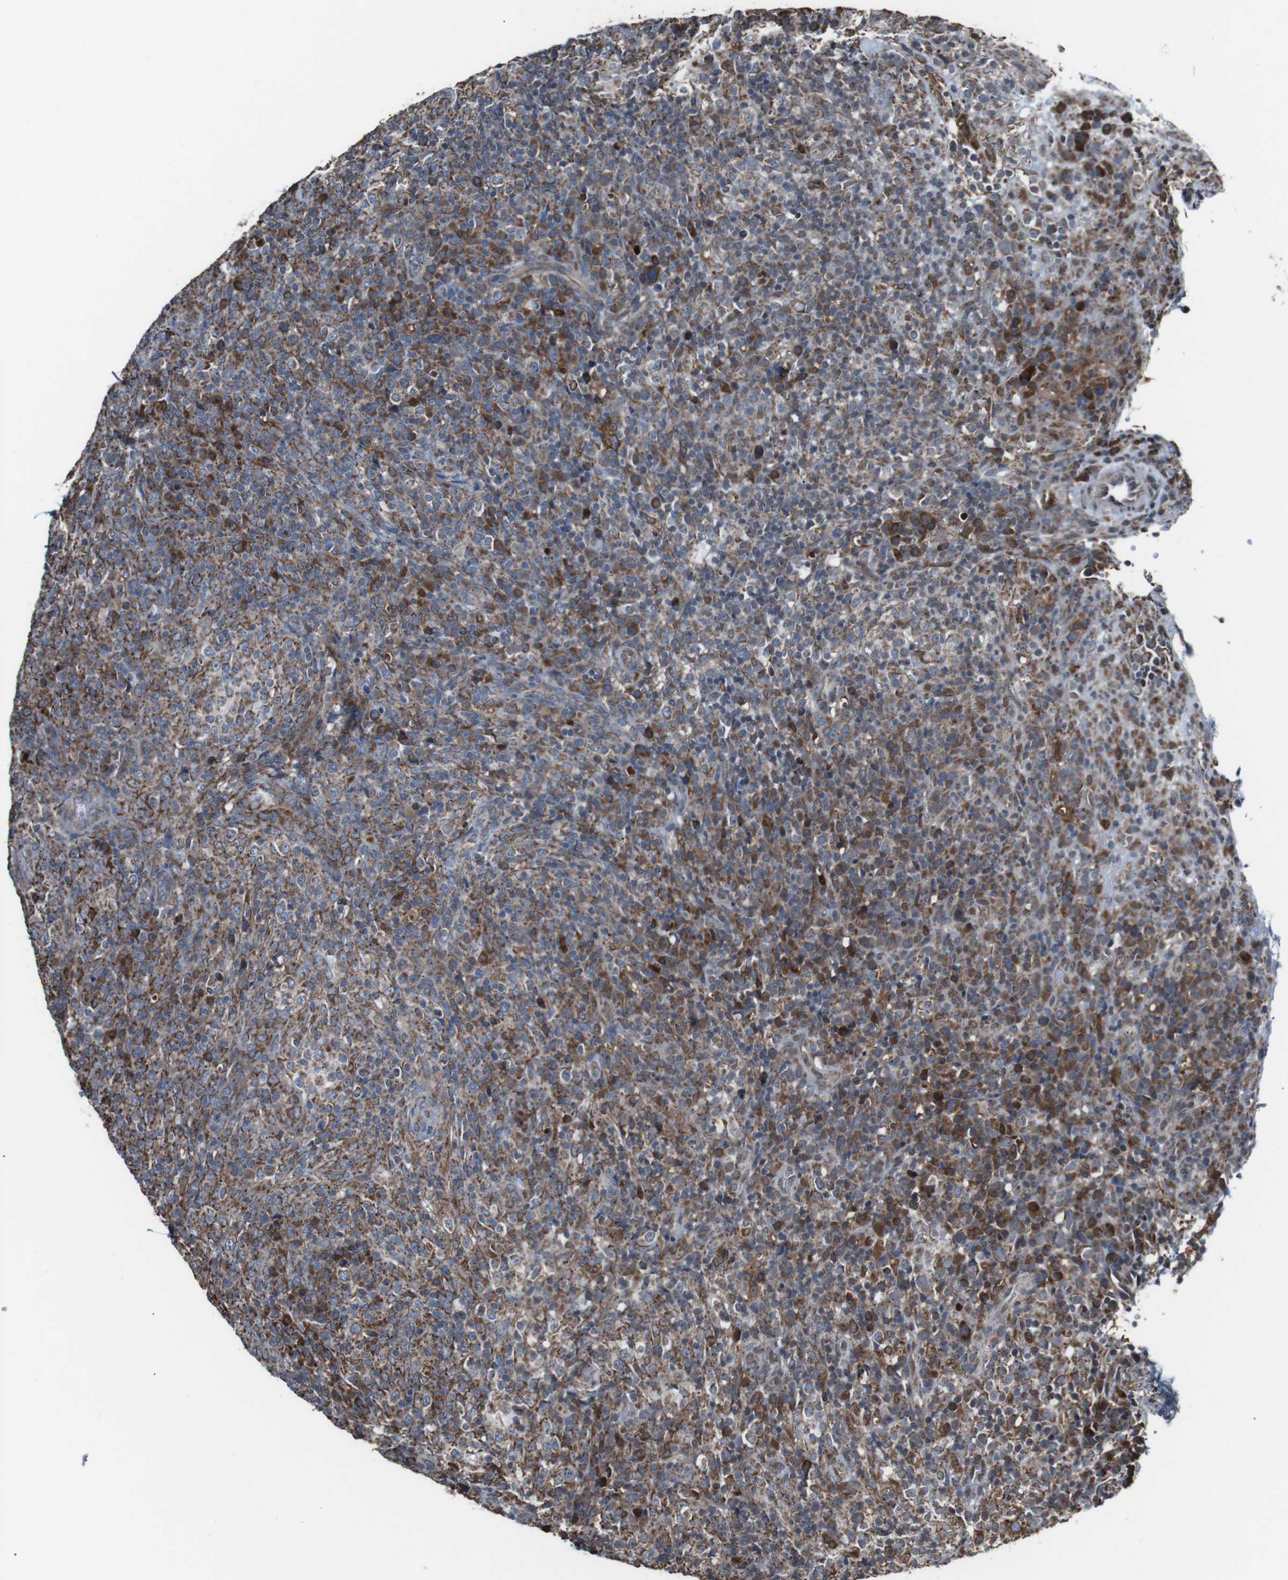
{"staining": {"intensity": "moderate", "quantity": ">75%", "location": "cytoplasmic/membranous"}, "tissue": "lymphoma", "cell_type": "Tumor cells", "image_type": "cancer", "snomed": [{"axis": "morphology", "description": "Malignant lymphoma, non-Hodgkin's type, High grade"}, {"axis": "topography", "description": "Lymph node"}], "caption": "High-power microscopy captured an IHC image of lymphoma, revealing moderate cytoplasmic/membranous positivity in about >75% of tumor cells.", "gene": "CISD2", "patient": {"sex": "female", "age": 76}}